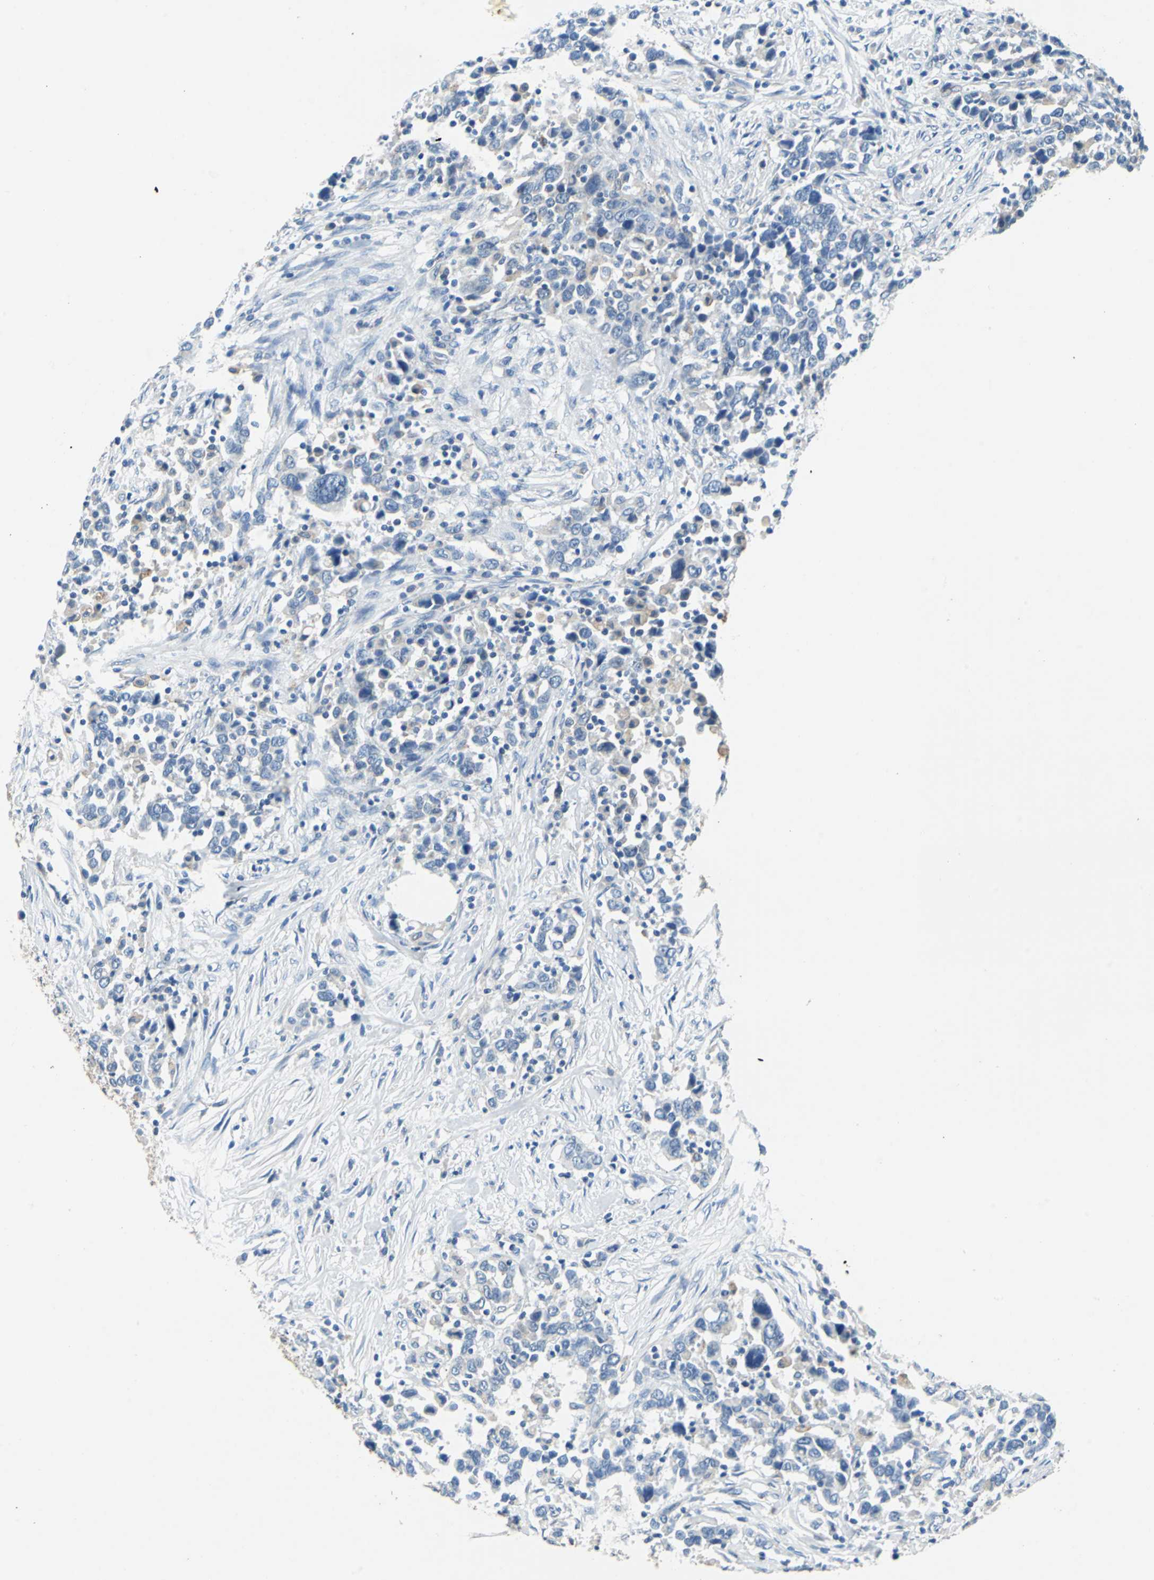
{"staining": {"intensity": "negative", "quantity": "none", "location": "none"}, "tissue": "urothelial cancer", "cell_type": "Tumor cells", "image_type": "cancer", "snomed": [{"axis": "morphology", "description": "Urothelial carcinoma, High grade"}, {"axis": "topography", "description": "Urinary bladder"}], "caption": "High power microscopy micrograph of an IHC micrograph of urothelial carcinoma (high-grade), revealing no significant staining in tumor cells. The staining is performed using DAB (3,3'-diaminobenzidine) brown chromogen with nuclei counter-stained in using hematoxylin.", "gene": "TEX264", "patient": {"sex": "male", "age": 61}}